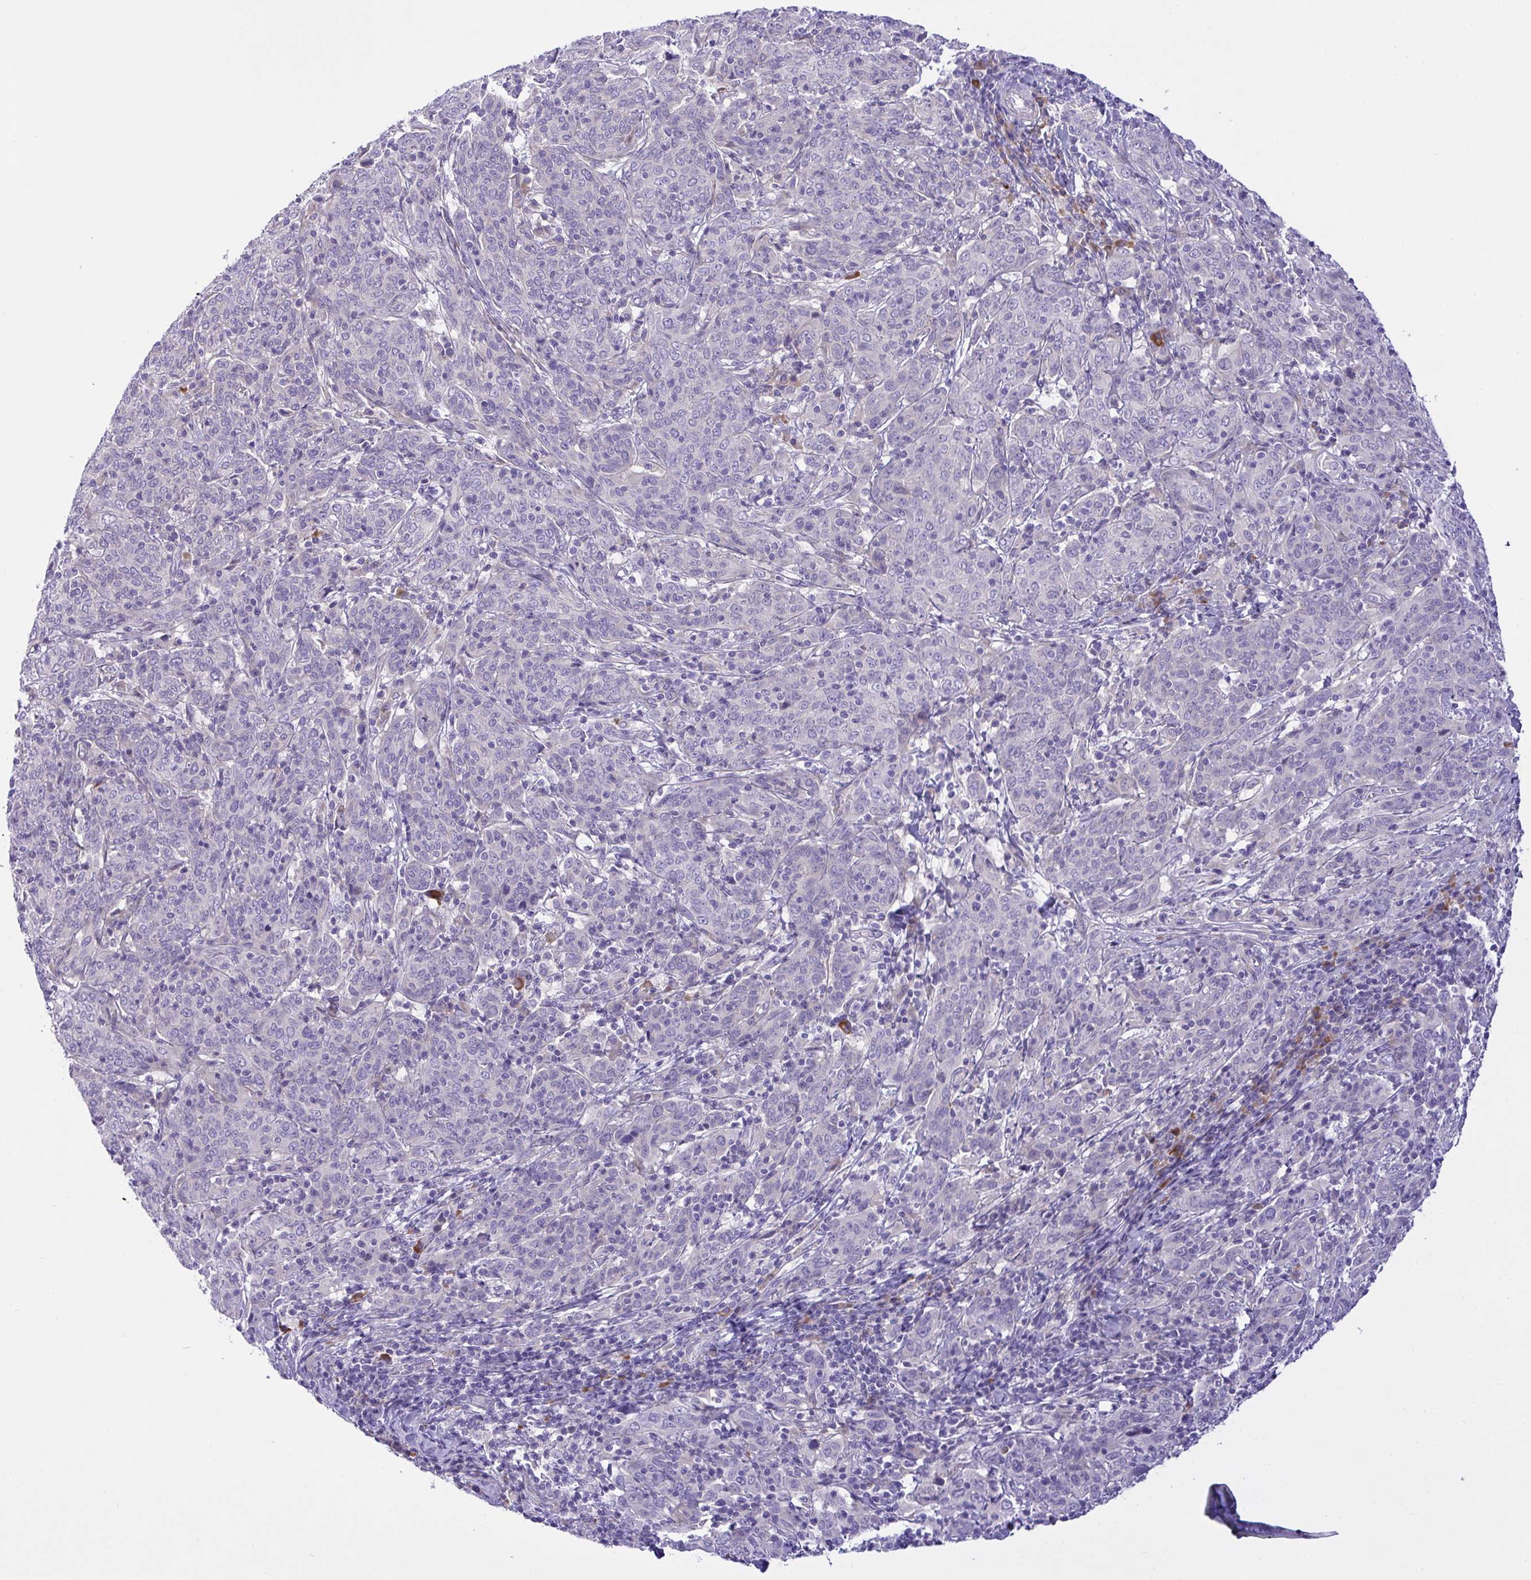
{"staining": {"intensity": "negative", "quantity": "none", "location": "none"}, "tissue": "cervical cancer", "cell_type": "Tumor cells", "image_type": "cancer", "snomed": [{"axis": "morphology", "description": "Squamous cell carcinoma, NOS"}, {"axis": "topography", "description": "Cervix"}], "caption": "The image exhibits no significant staining in tumor cells of squamous cell carcinoma (cervical).", "gene": "FAM86B1", "patient": {"sex": "female", "age": 67}}